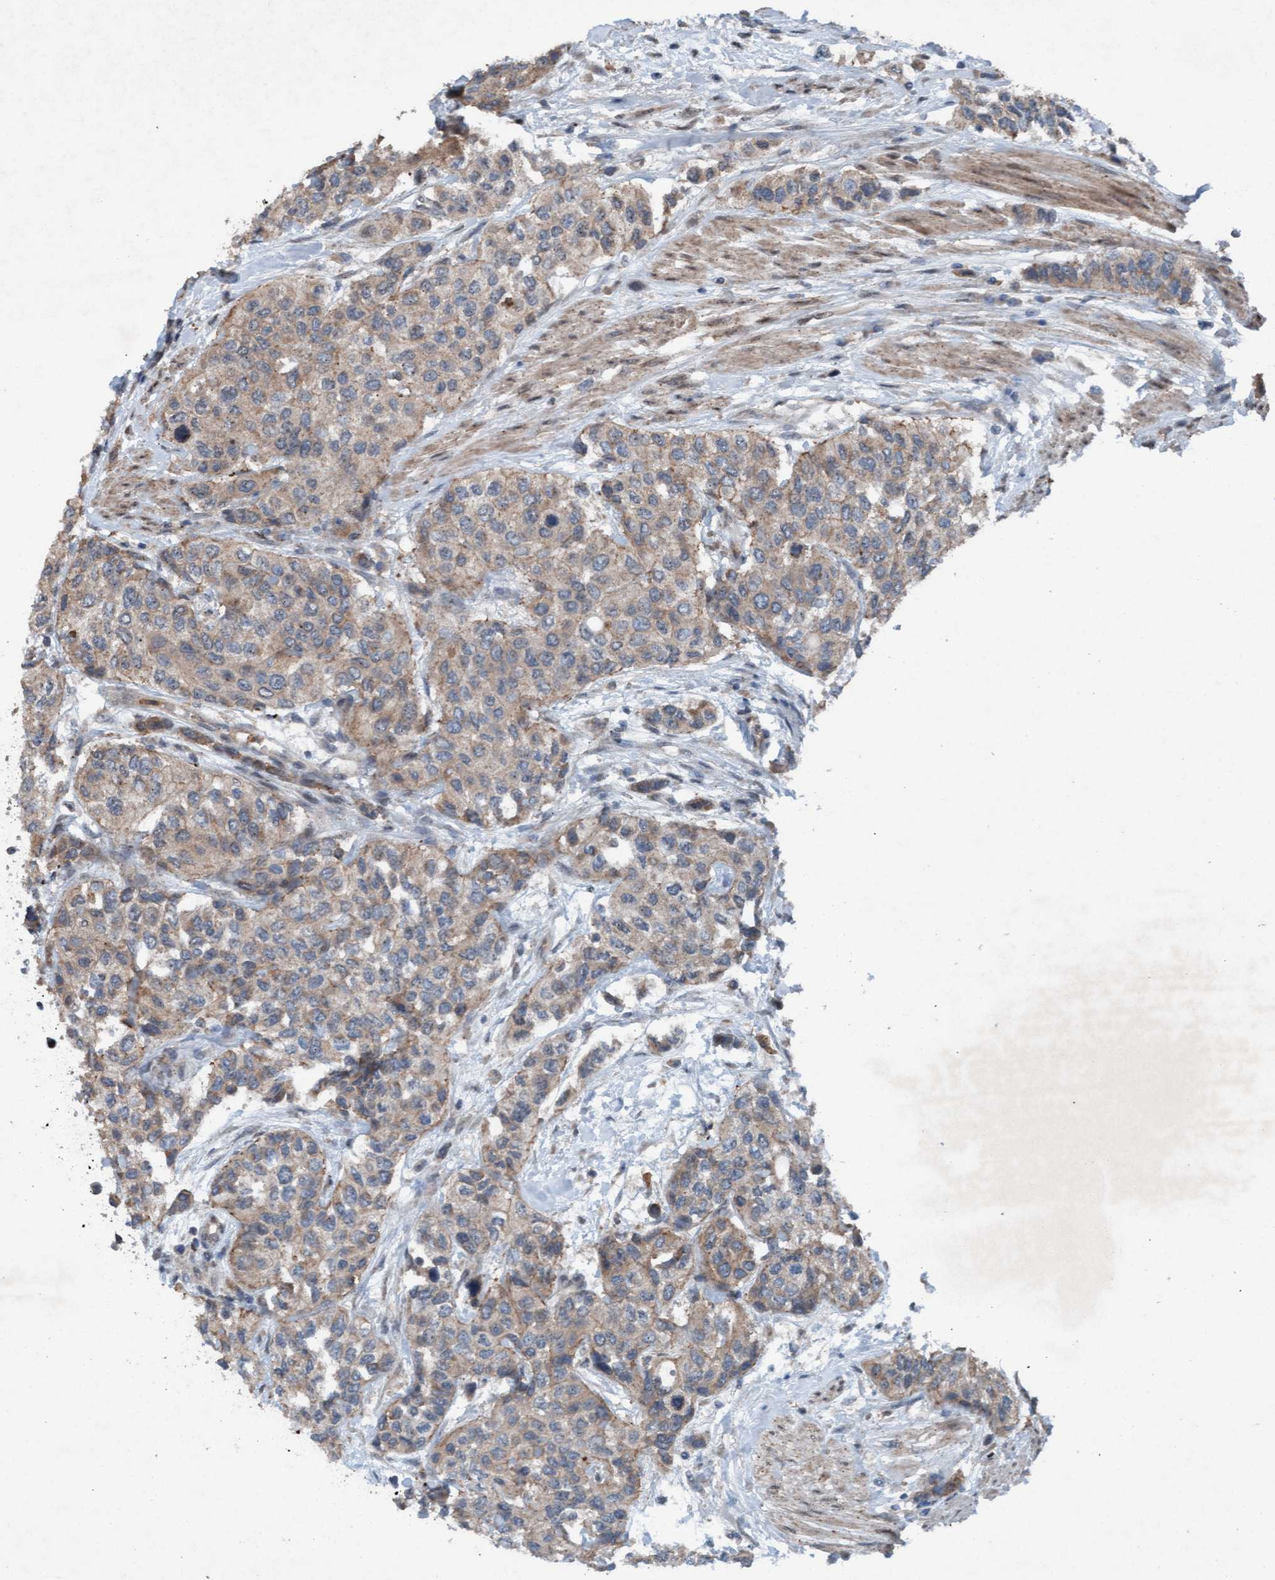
{"staining": {"intensity": "weak", "quantity": "25%-75%", "location": "cytoplasmic/membranous"}, "tissue": "urothelial cancer", "cell_type": "Tumor cells", "image_type": "cancer", "snomed": [{"axis": "morphology", "description": "Urothelial carcinoma, High grade"}, {"axis": "topography", "description": "Urinary bladder"}], "caption": "This is a photomicrograph of immunohistochemistry staining of high-grade urothelial carcinoma, which shows weak positivity in the cytoplasmic/membranous of tumor cells.", "gene": "PLXNB2", "patient": {"sex": "female", "age": 56}}